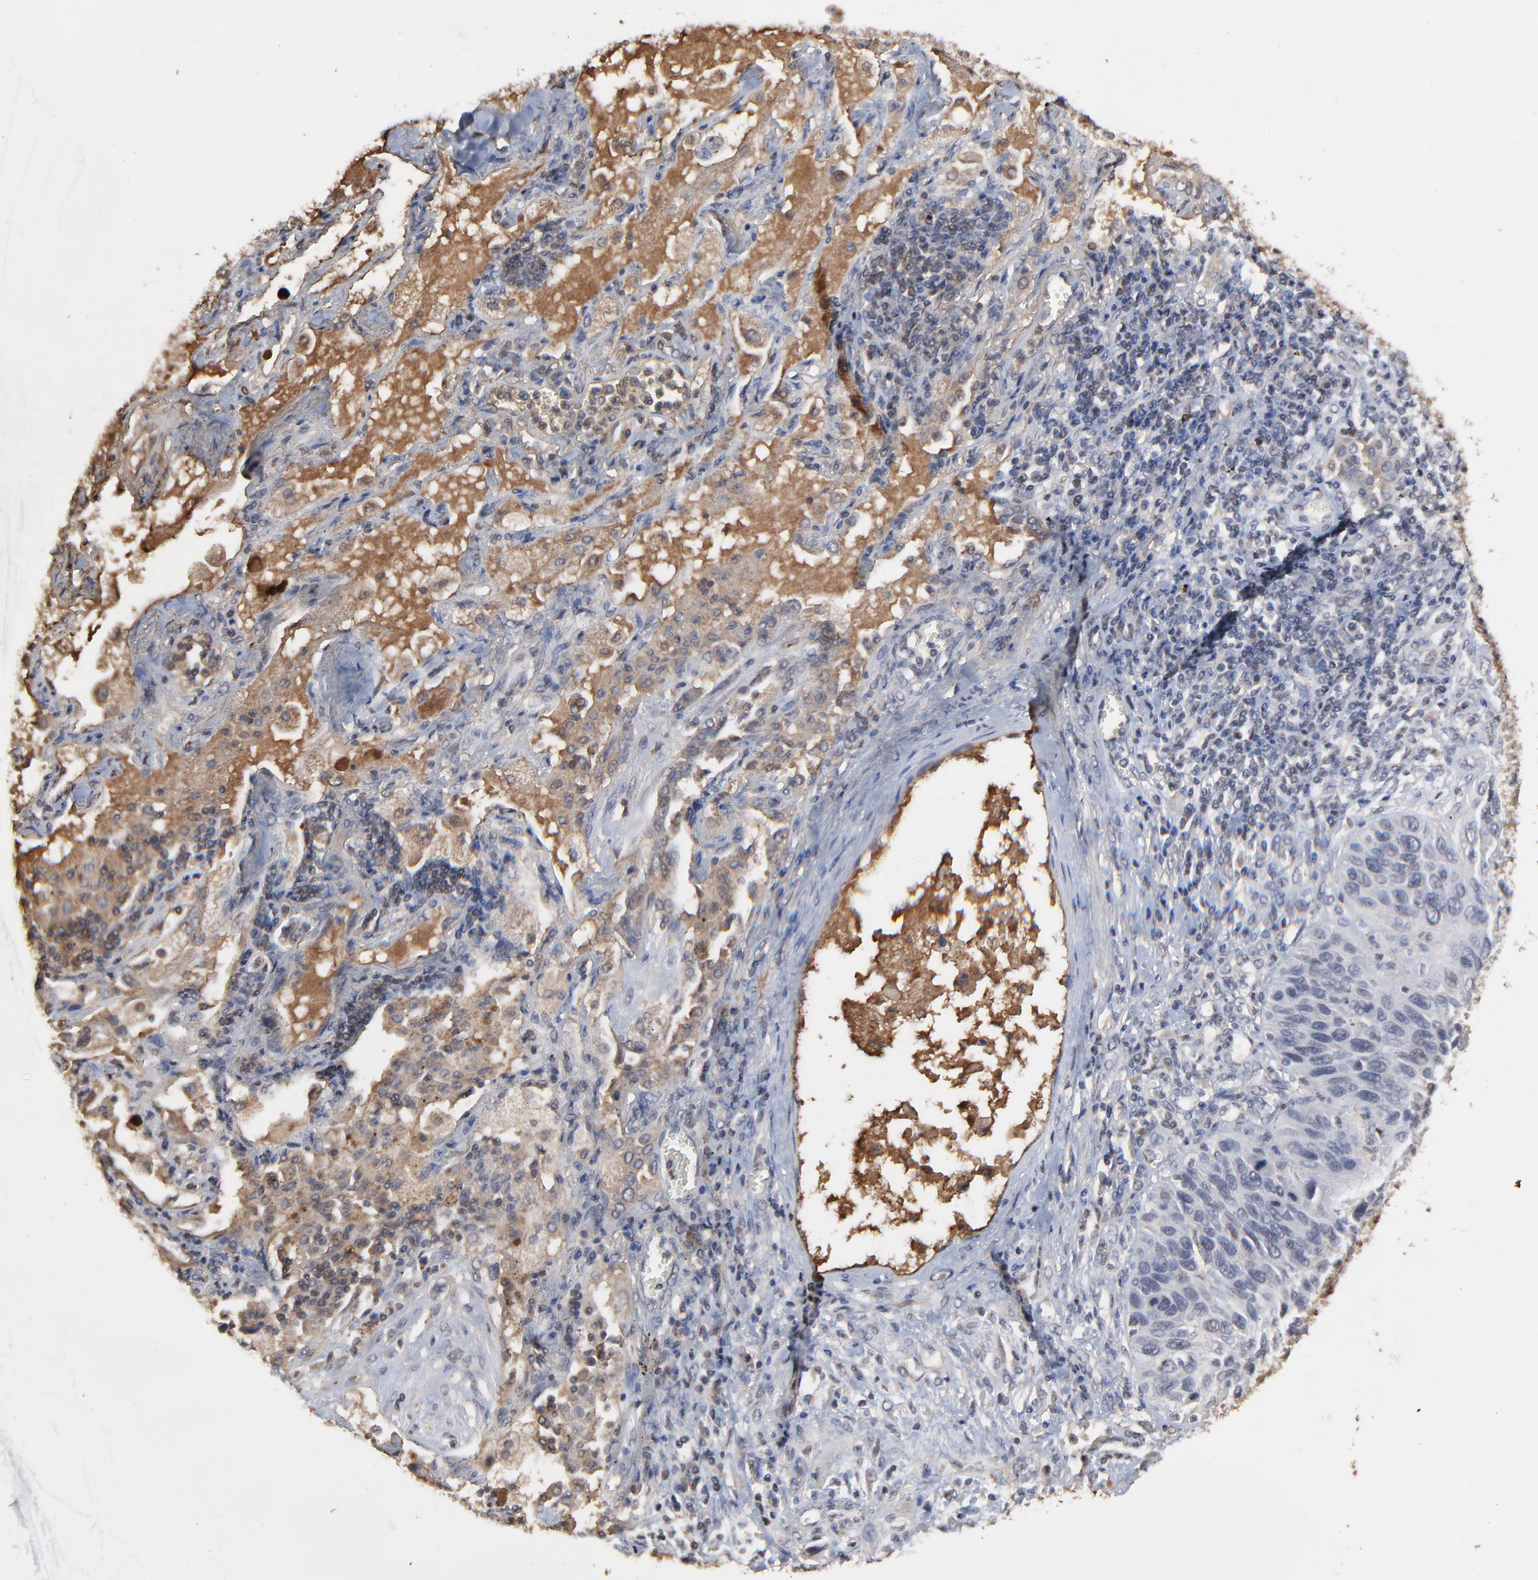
{"staining": {"intensity": "negative", "quantity": "none", "location": "none"}, "tissue": "lung cancer", "cell_type": "Tumor cells", "image_type": "cancer", "snomed": [{"axis": "morphology", "description": "Squamous cell carcinoma, NOS"}, {"axis": "topography", "description": "Lung"}], "caption": "Lung squamous cell carcinoma was stained to show a protein in brown. There is no significant expression in tumor cells. (DAB (3,3'-diaminobenzidine) immunohistochemistry, high magnification).", "gene": "VPREB3", "patient": {"sex": "female", "age": 76}}